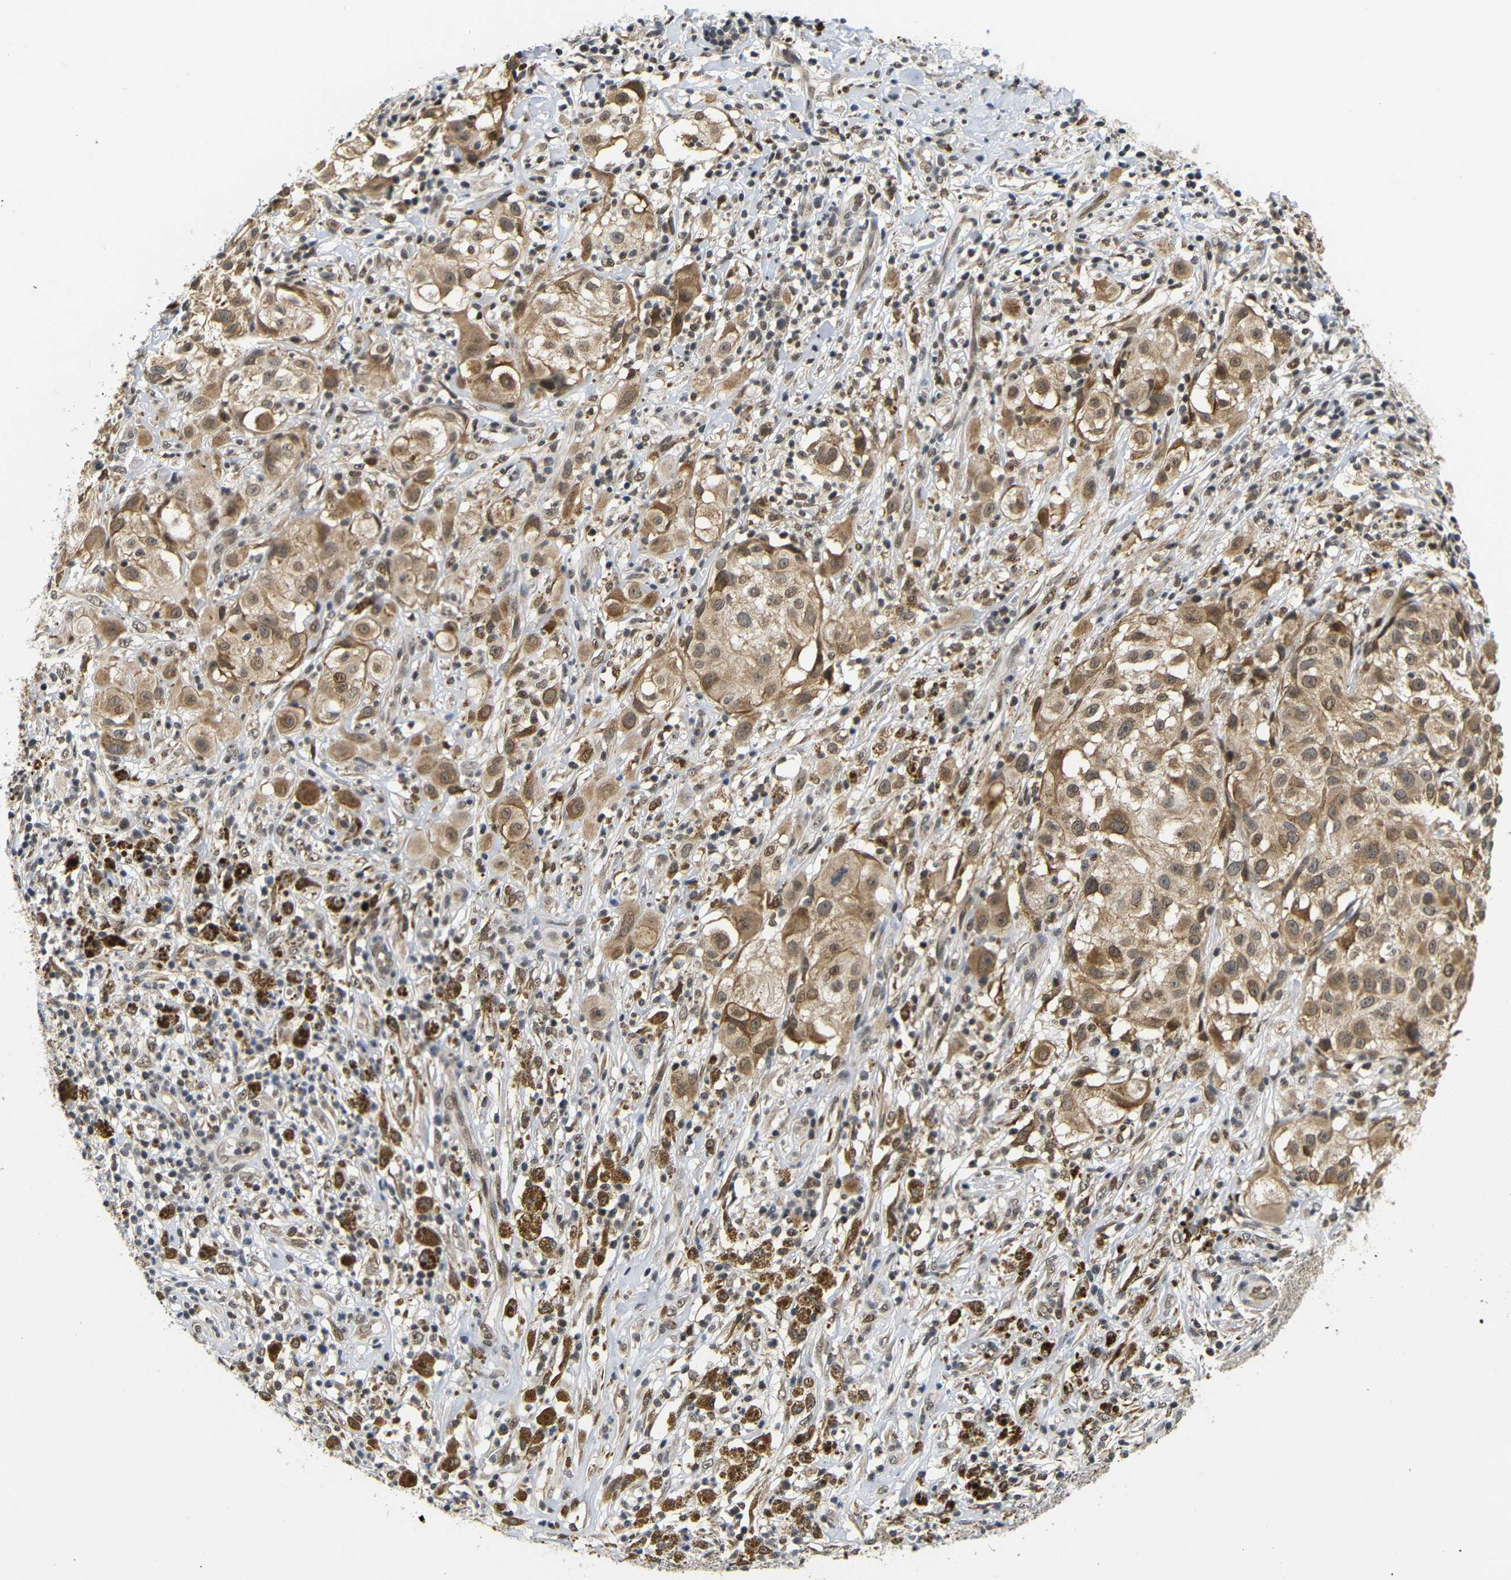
{"staining": {"intensity": "moderate", "quantity": ">75%", "location": "cytoplasmic/membranous"}, "tissue": "melanoma", "cell_type": "Tumor cells", "image_type": "cancer", "snomed": [{"axis": "morphology", "description": "Necrosis, NOS"}, {"axis": "morphology", "description": "Malignant melanoma, NOS"}, {"axis": "topography", "description": "Skin"}], "caption": "A brown stain shows moderate cytoplasmic/membranous expression of a protein in malignant melanoma tumor cells.", "gene": "GJA5", "patient": {"sex": "female", "age": 87}}